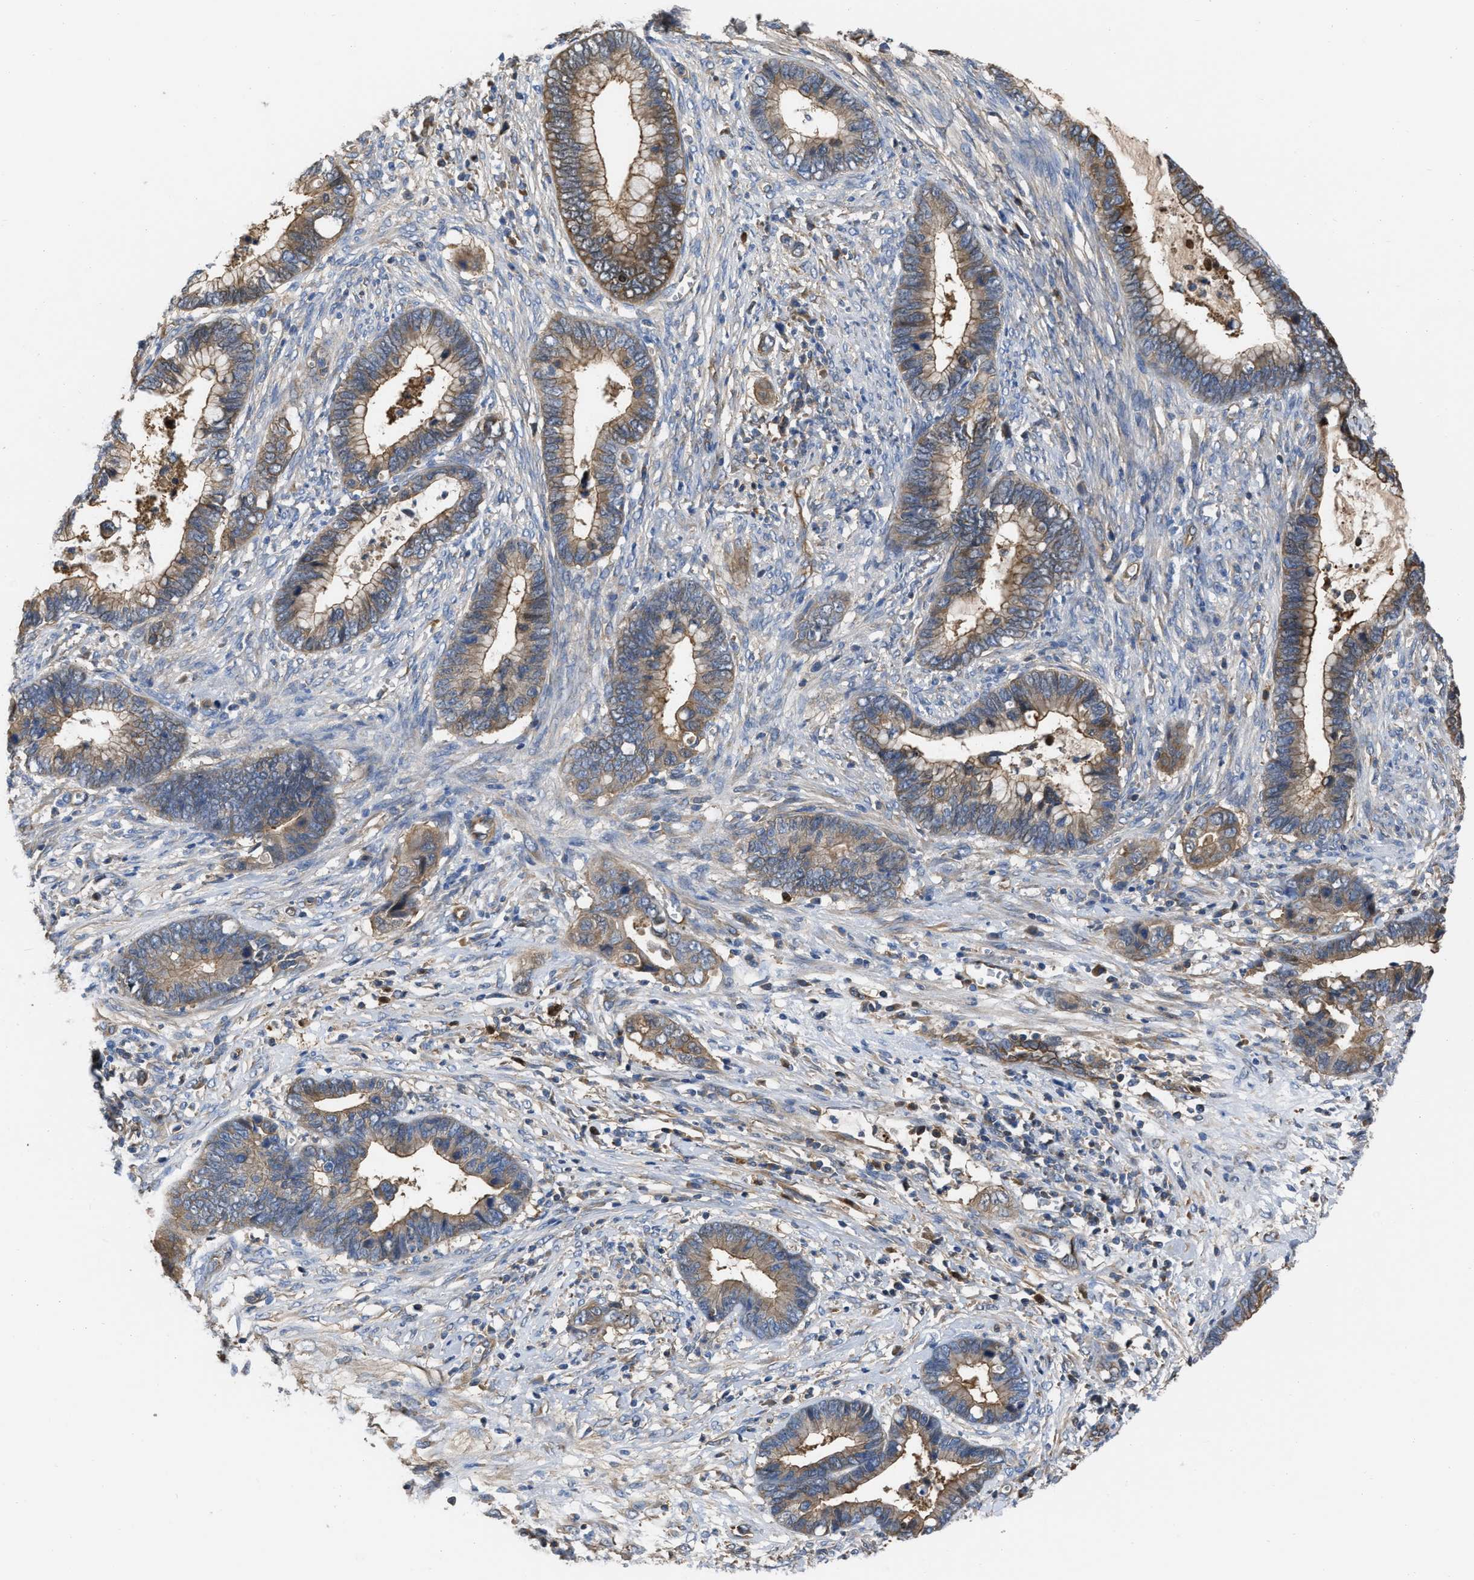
{"staining": {"intensity": "moderate", "quantity": ">75%", "location": "cytoplasmic/membranous"}, "tissue": "cervical cancer", "cell_type": "Tumor cells", "image_type": "cancer", "snomed": [{"axis": "morphology", "description": "Adenocarcinoma, NOS"}, {"axis": "topography", "description": "Cervix"}], "caption": "Adenocarcinoma (cervical) stained with immunohistochemistry demonstrates moderate cytoplasmic/membranous staining in about >75% of tumor cells. (Stains: DAB in brown, nuclei in blue, Microscopy: brightfield microscopy at high magnification).", "gene": "TRIOBP", "patient": {"sex": "female", "age": 44}}